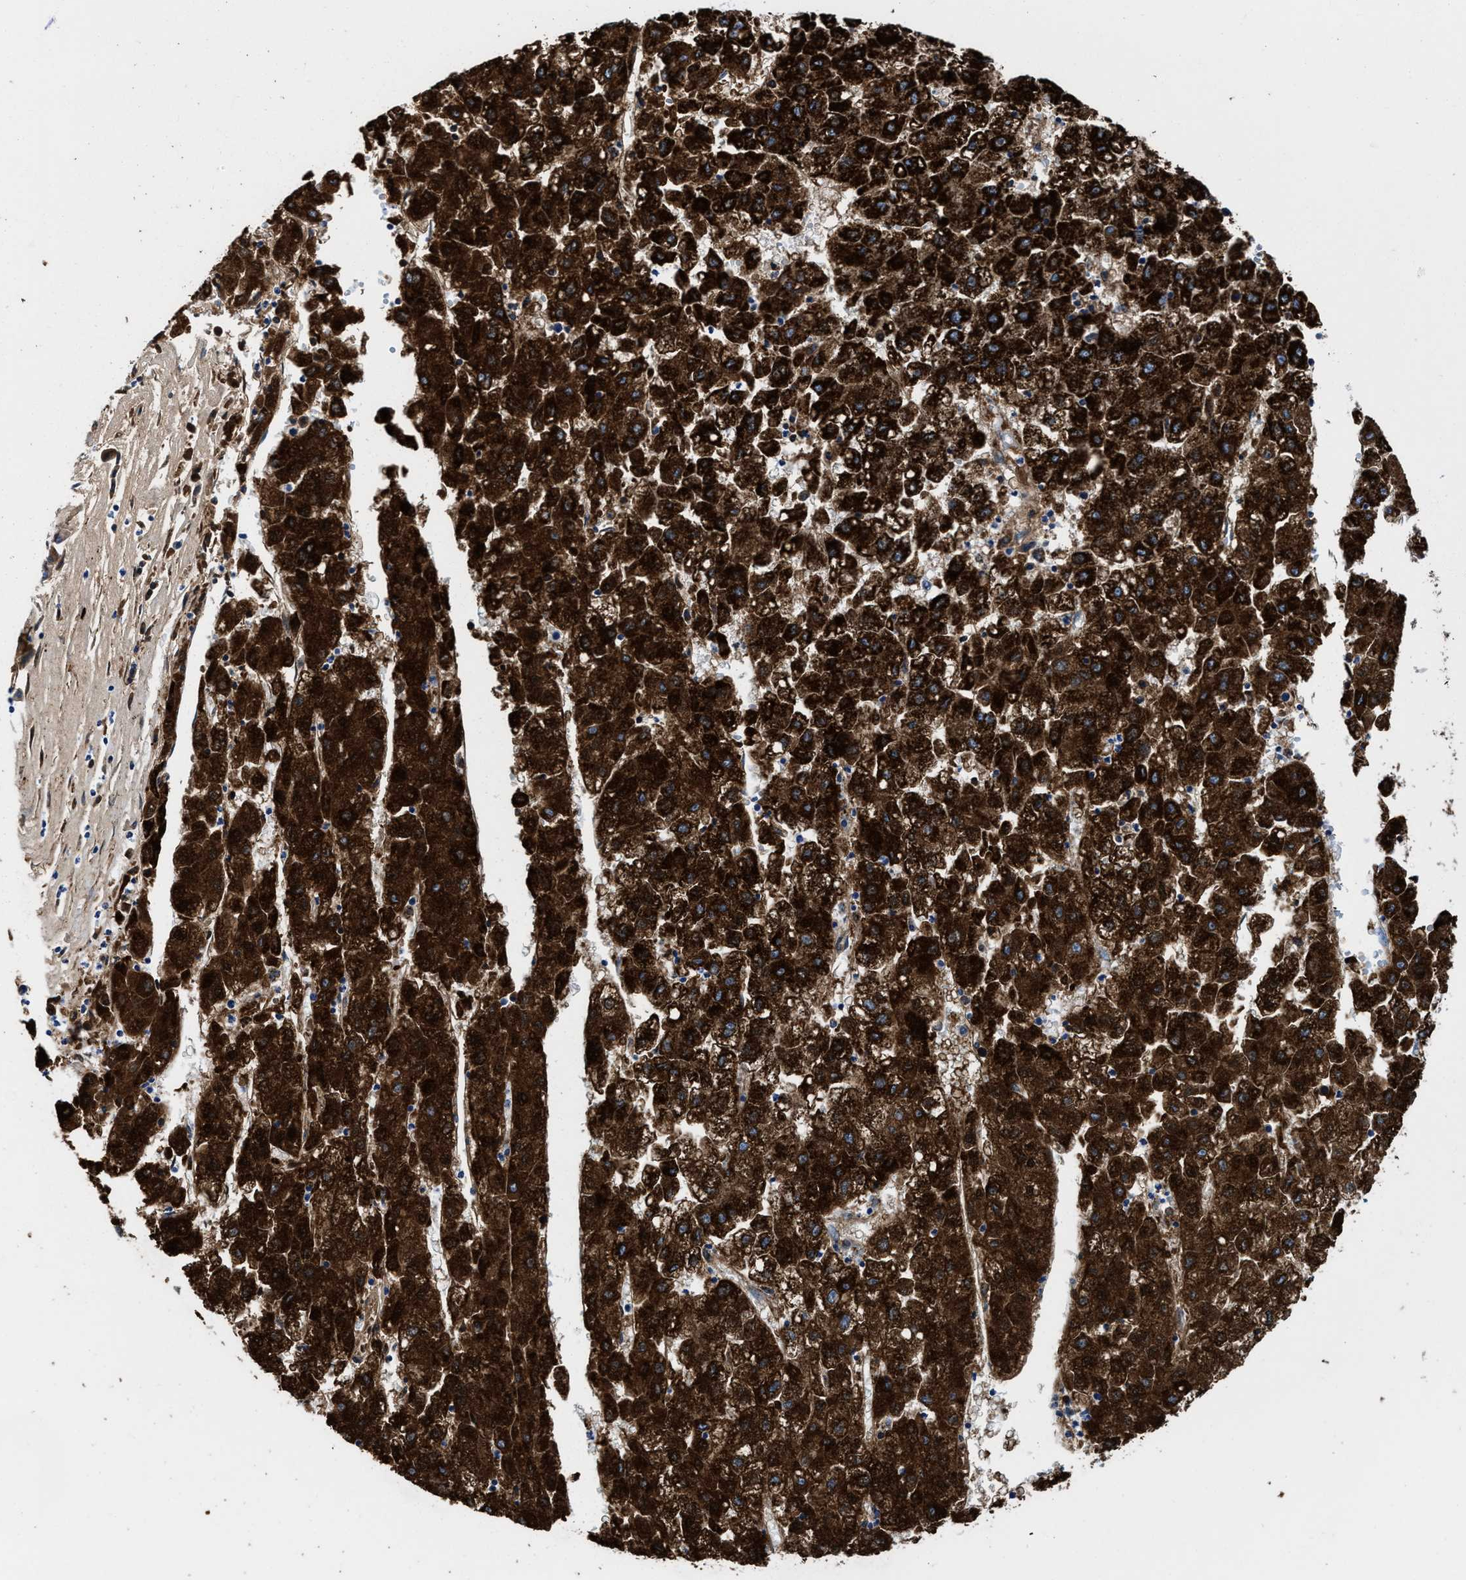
{"staining": {"intensity": "strong", "quantity": ">75%", "location": "cytoplasmic/membranous"}, "tissue": "liver cancer", "cell_type": "Tumor cells", "image_type": "cancer", "snomed": [{"axis": "morphology", "description": "Carcinoma, Hepatocellular, NOS"}, {"axis": "topography", "description": "Liver"}], "caption": "Protein expression by immunohistochemistry shows strong cytoplasmic/membranous expression in about >75% of tumor cells in liver hepatocellular carcinoma.", "gene": "ALDH1B1", "patient": {"sex": "male", "age": 72}}